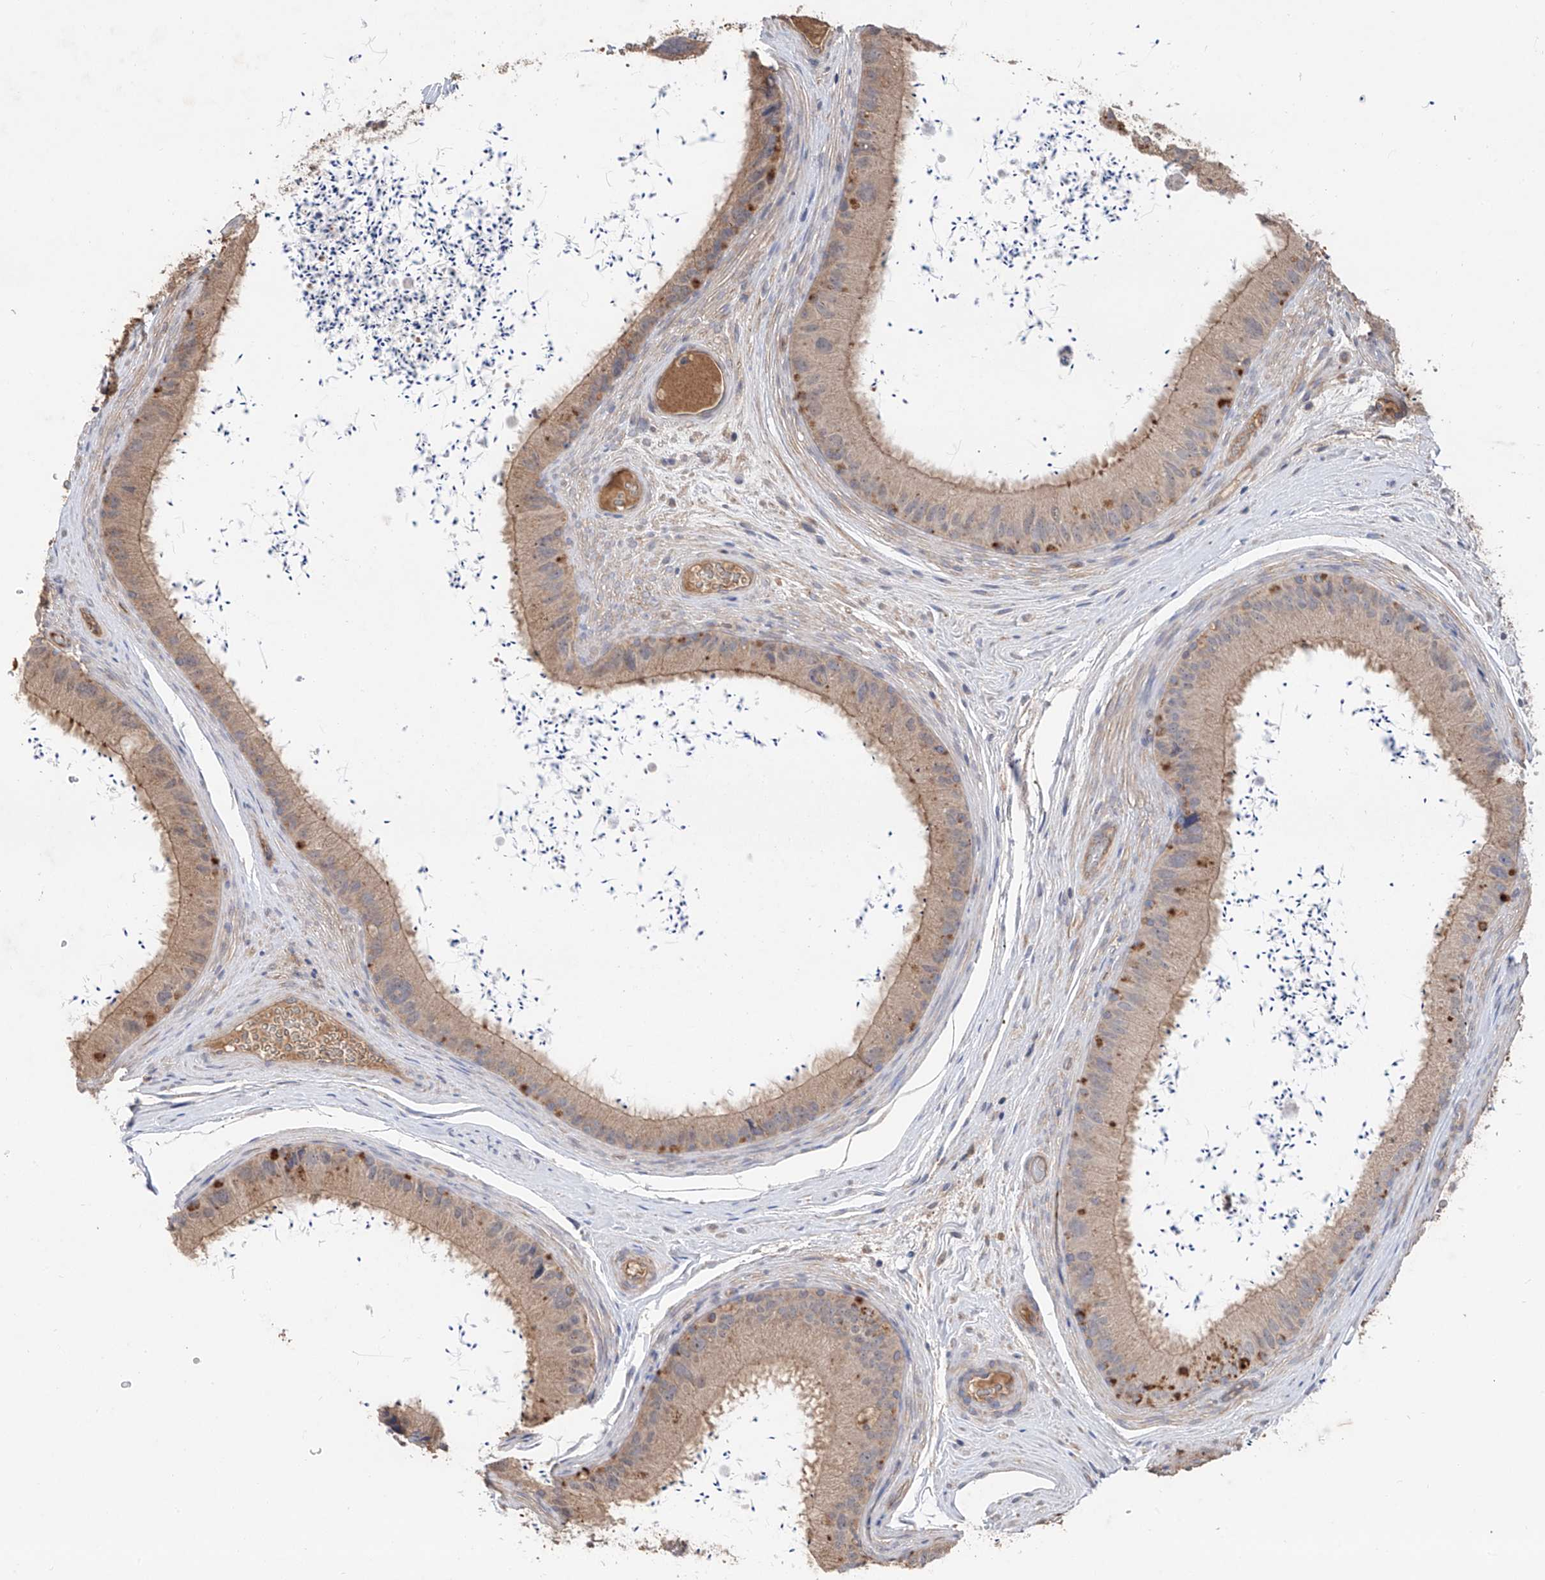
{"staining": {"intensity": "weak", "quantity": "25%-75%", "location": "cytoplasmic/membranous"}, "tissue": "epididymis", "cell_type": "Glandular cells", "image_type": "normal", "snomed": [{"axis": "morphology", "description": "Normal tissue, NOS"}, {"axis": "topography", "description": "Epididymis, spermatic cord, NOS"}], "caption": "Immunohistochemistry of benign epididymis displays low levels of weak cytoplasmic/membranous positivity in about 25%-75% of glandular cells.", "gene": "EDN1", "patient": {"sex": "male", "age": 50}}